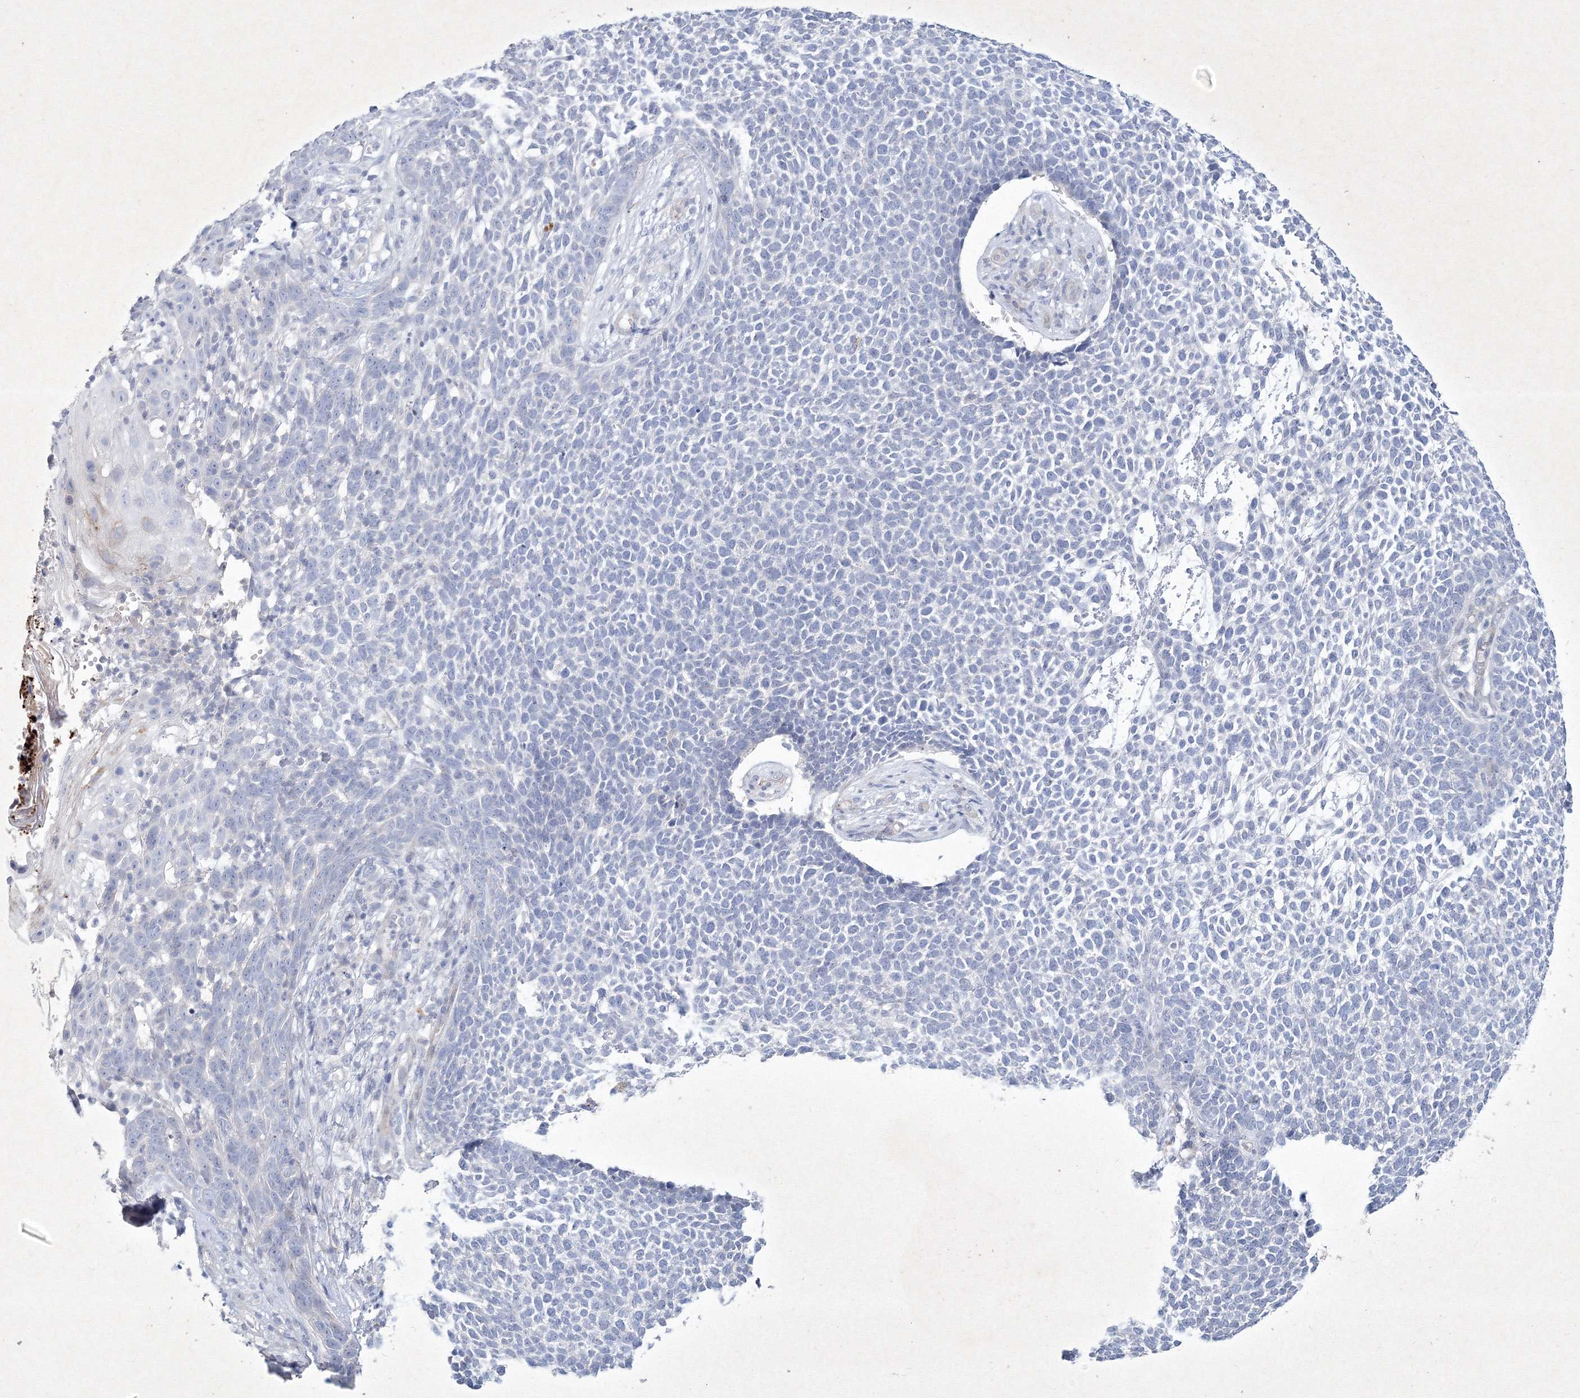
{"staining": {"intensity": "negative", "quantity": "none", "location": "none"}, "tissue": "skin cancer", "cell_type": "Tumor cells", "image_type": "cancer", "snomed": [{"axis": "morphology", "description": "Basal cell carcinoma"}, {"axis": "topography", "description": "Skin"}], "caption": "Basal cell carcinoma (skin) was stained to show a protein in brown. There is no significant expression in tumor cells.", "gene": "CXXC4", "patient": {"sex": "female", "age": 84}}